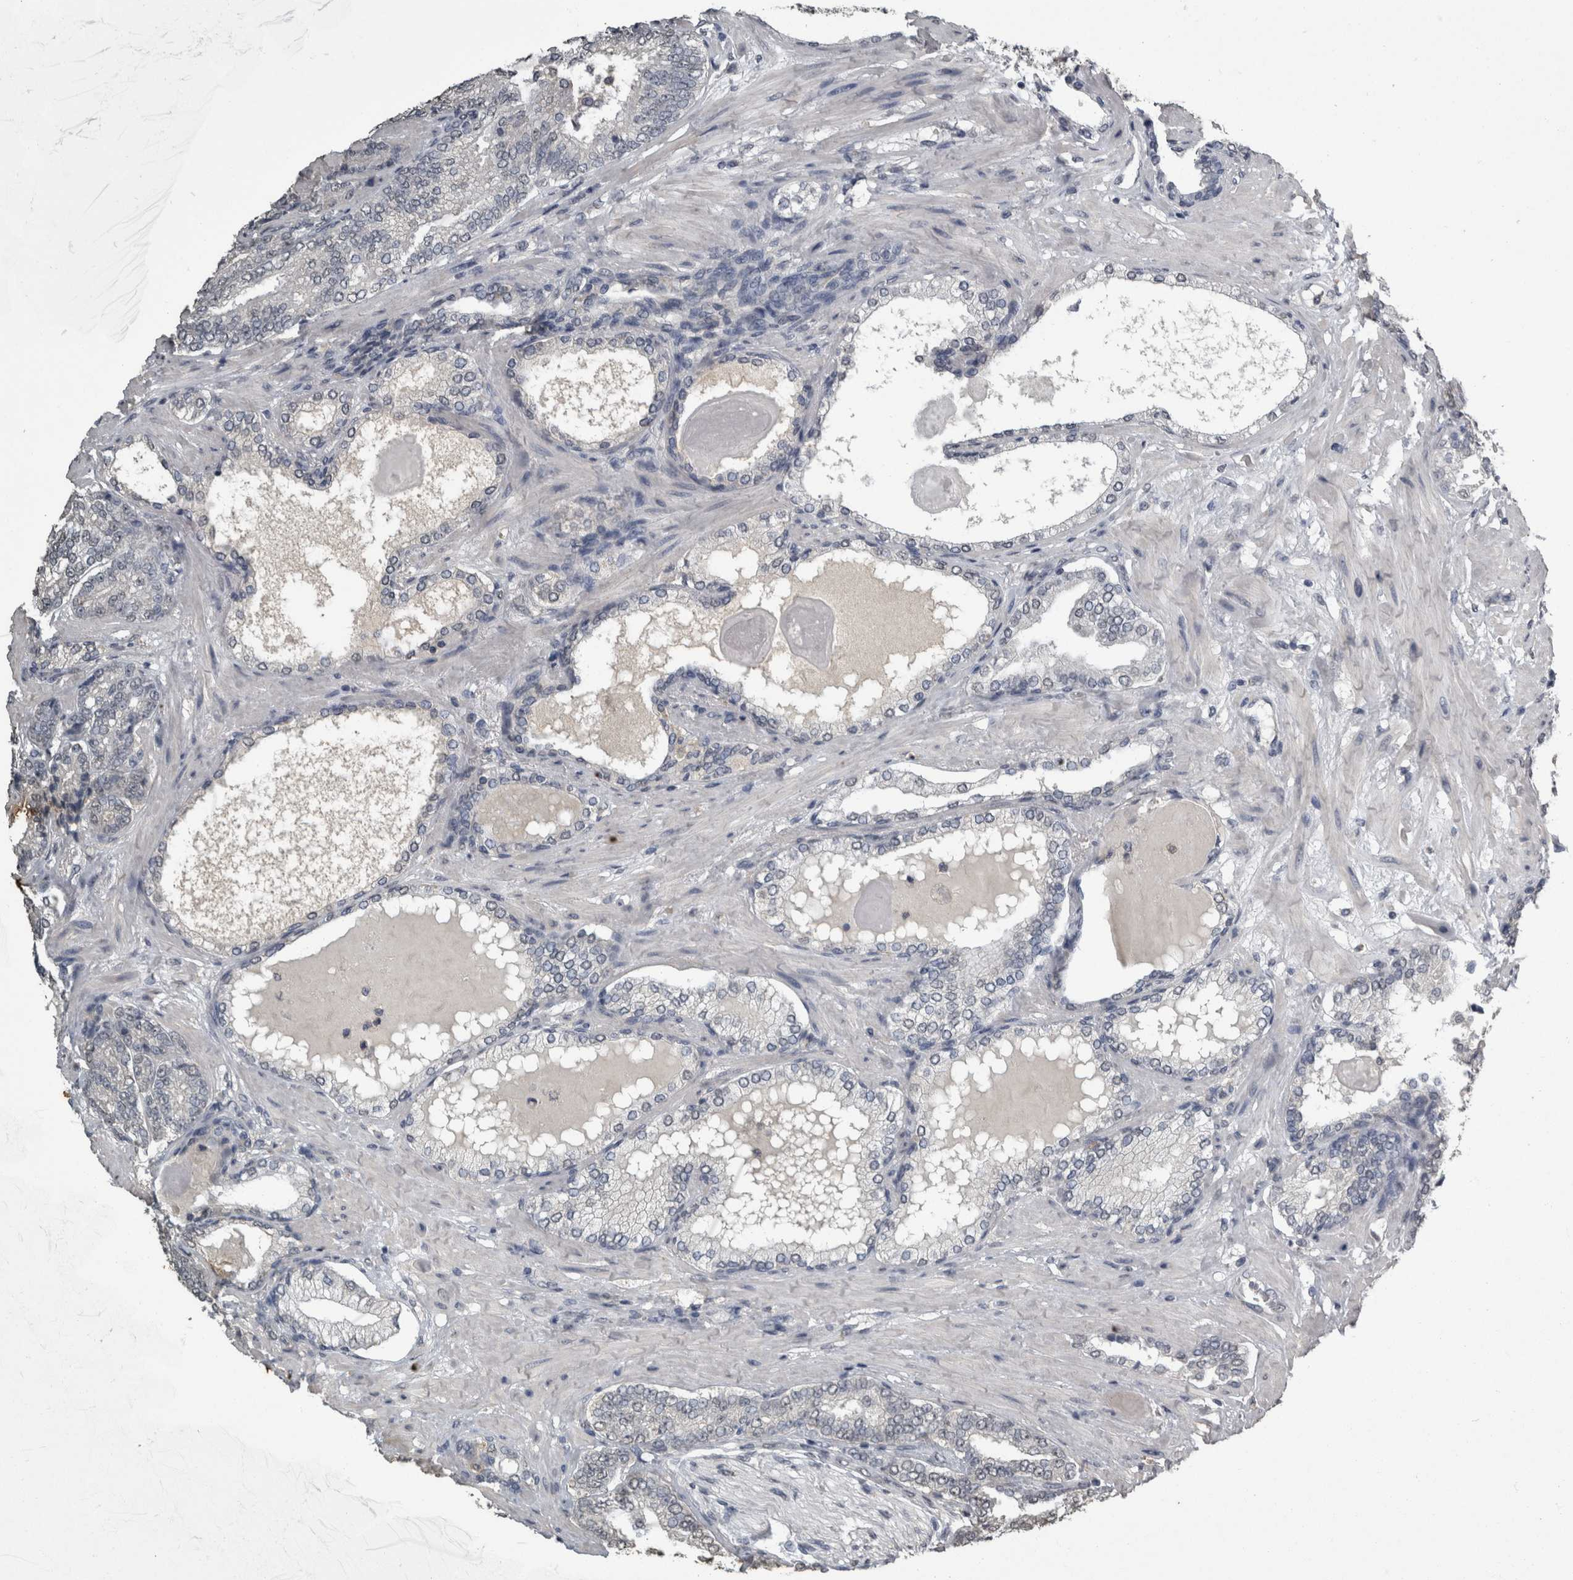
{"staining": {"intensity": "negative", "quantity": "none", "location": "none"}, "tissue": "prostate cancer", "cell_type": "Tumor cells", "image_type": "cancer", "snomed": [{"axis": "morphology", "description": "Adenocarcinoma, High grade"}, {"axis": "topography", "description": "Prostate"}], "caption": "DAB (3,3'-diaminobenzidine) immunohistochemical staining of adenocarcinoma (high-grade) (prostate) displays no significant expression in tumor cells.", "gene": "PIK3AP1", "patient": {"sex": "male", "age": 61}}